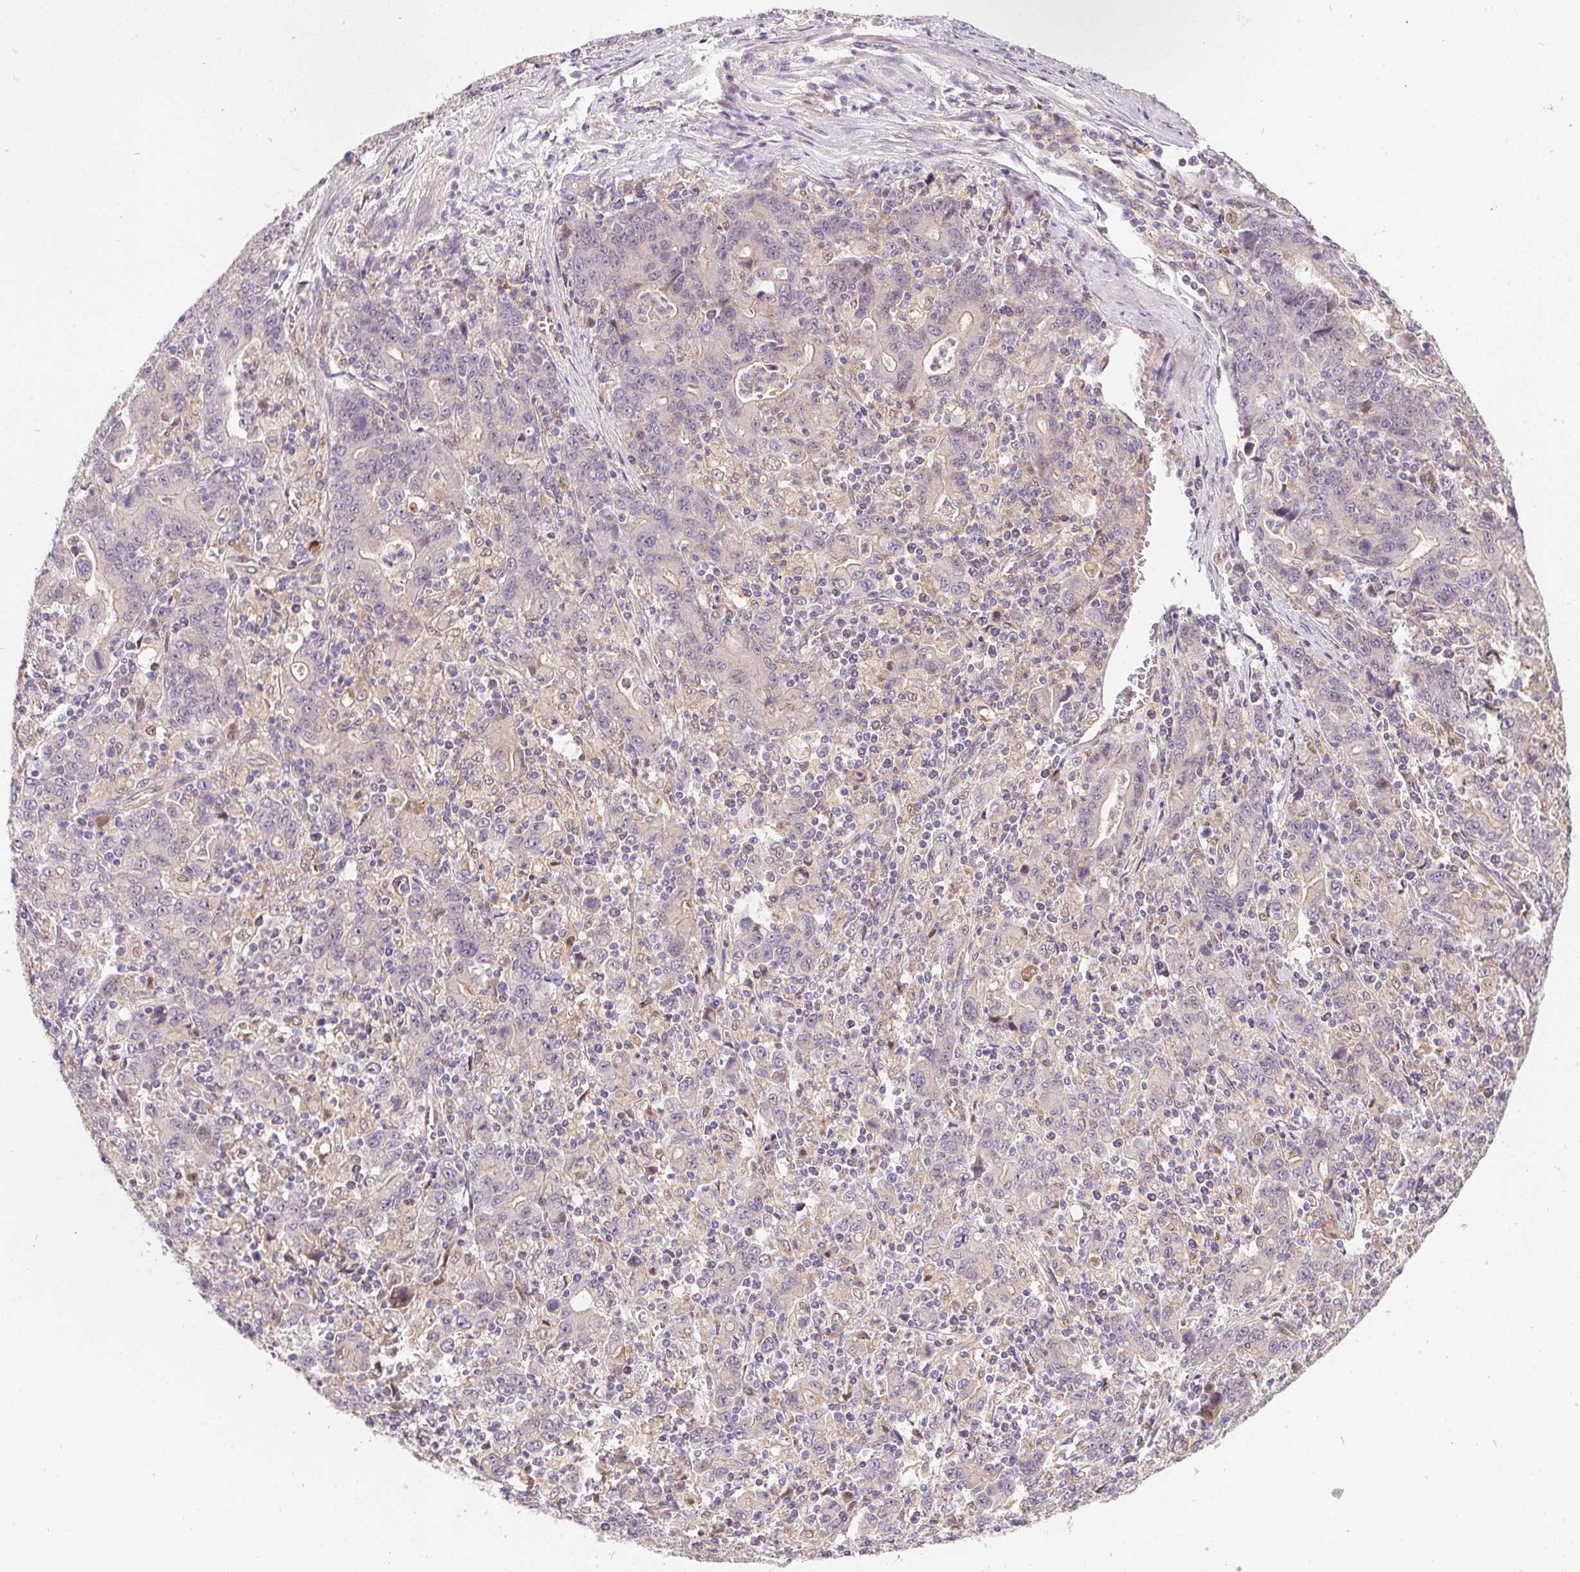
{"staining": {"intensity": "negative", "quantity": "none", "location": "none"}, "tissue": "stomach cancer", "cell_type": "Tumor cells", "image_type": "cancer", "snomed": [{"axis": "morphology", "description": "Adenocarcinoma, NOS"}, {"axis": "topography", "description": "Stomach, upper"}], "caption": "Immunohistochemistry micrograph of neoplastic tissue: human stomach adenocarcinoma stained with DAB (3,3'-diaminobenzidine) exhibits no significant protein staining in tumor cells.", "gene": "NUDT16", "patient": {"sex": "male", "age": 69}}